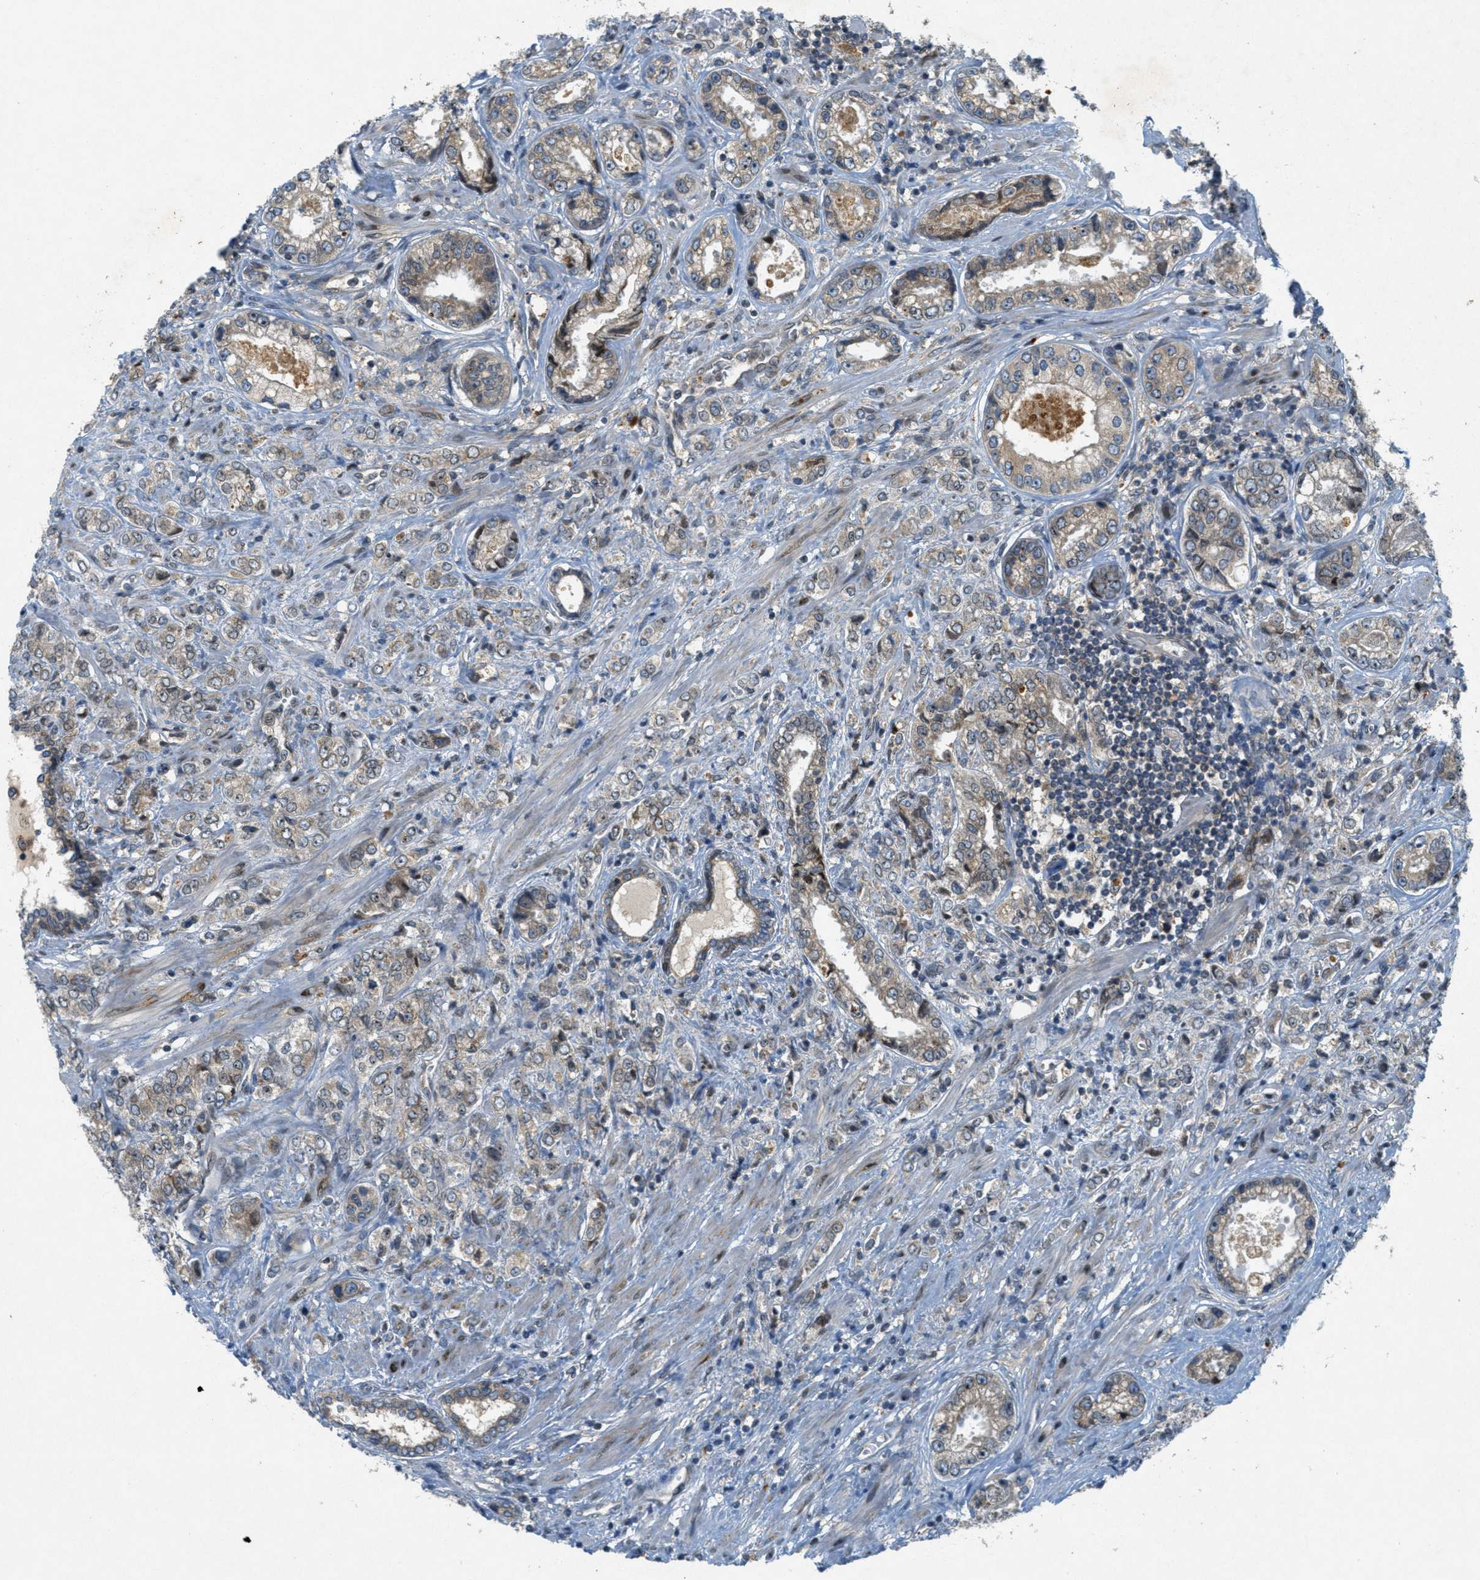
{"staining": {"intensity": "weak", "quantity": "25%-75%", "location": "cytoplasmic/membranous"}, "tissue": "prostate cancer", "cell_type": "Tumor cells", "image_type": "cancer", "snomed": [{"axis": "morphology", "description": "Adenocarcinoma, High grade"}, {"axis": "topography", "description": "Prostate"}], "caption": "Prostate adenocarcinoma (high-grade) stained for a protein (brown) shows weak cytoplasmic/membranous positive positivity in approximately 25%-75% of tumor cells.", "gene": "SIGMAR1", "patient": {"sex": "male", "age": 61}}